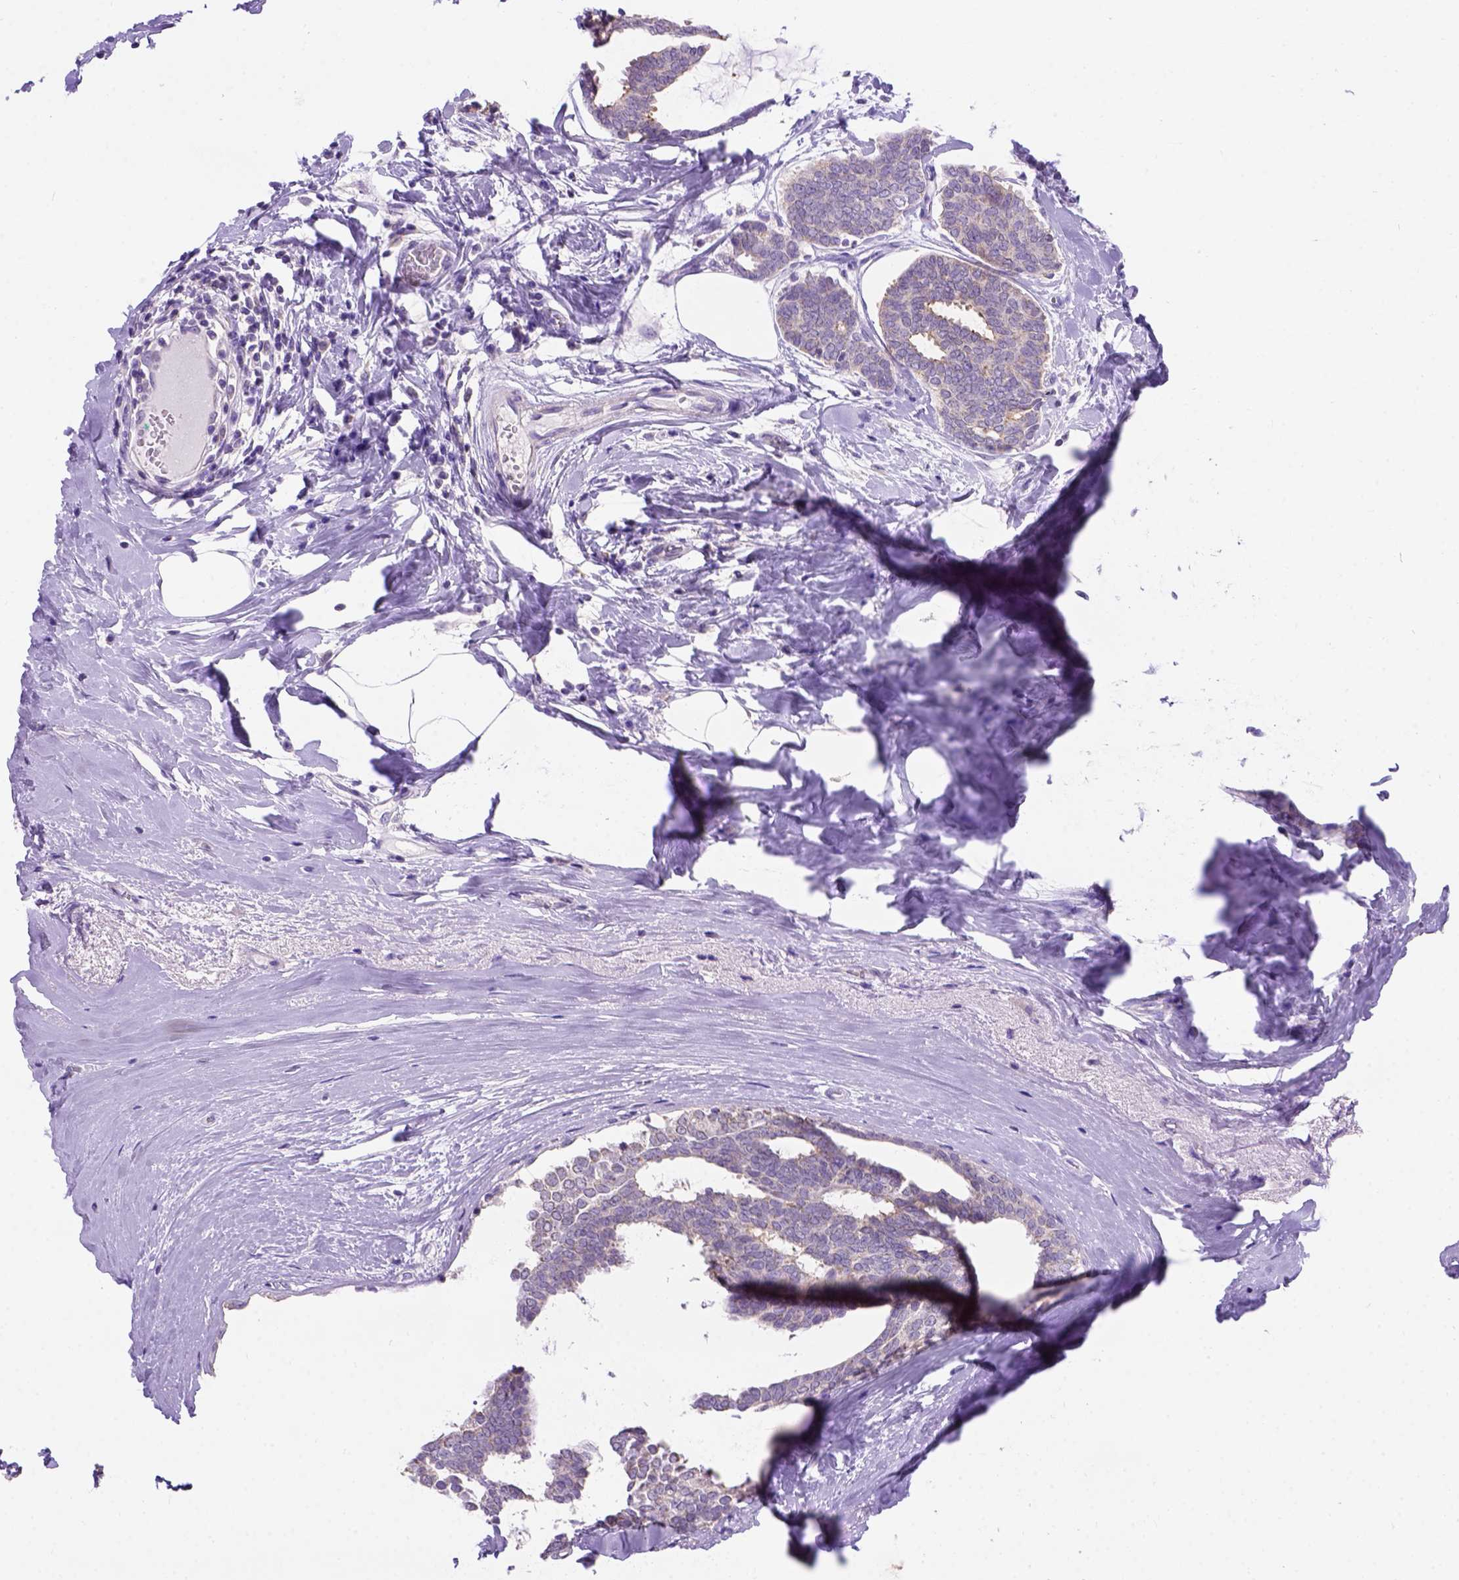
{"staining": {"intensity": "negative", "quantity": "none", "location": "none"}, "tissue": "breast cancer", "cell_type": "Tumor cells", "image_type": "cancer", "snomed": [{"axis": "morphology", "description": "Intraductal carcinoma, in situ"}, {"axis": "morphology", "description": "Duct carcinoma"}, {"axis": "morphology", "description": "Lobular carcinoma, in situ"}, {"axis": "topography", "description": "Breast"}], "caption": "This is an immunohistochemistry (IHC) image of breast cancer (intraductal carcinoma,  in situ). There is no expression in tumor cells.", "gene": "L2HGDH", "patient": {"sex": "female", "age": 44}}